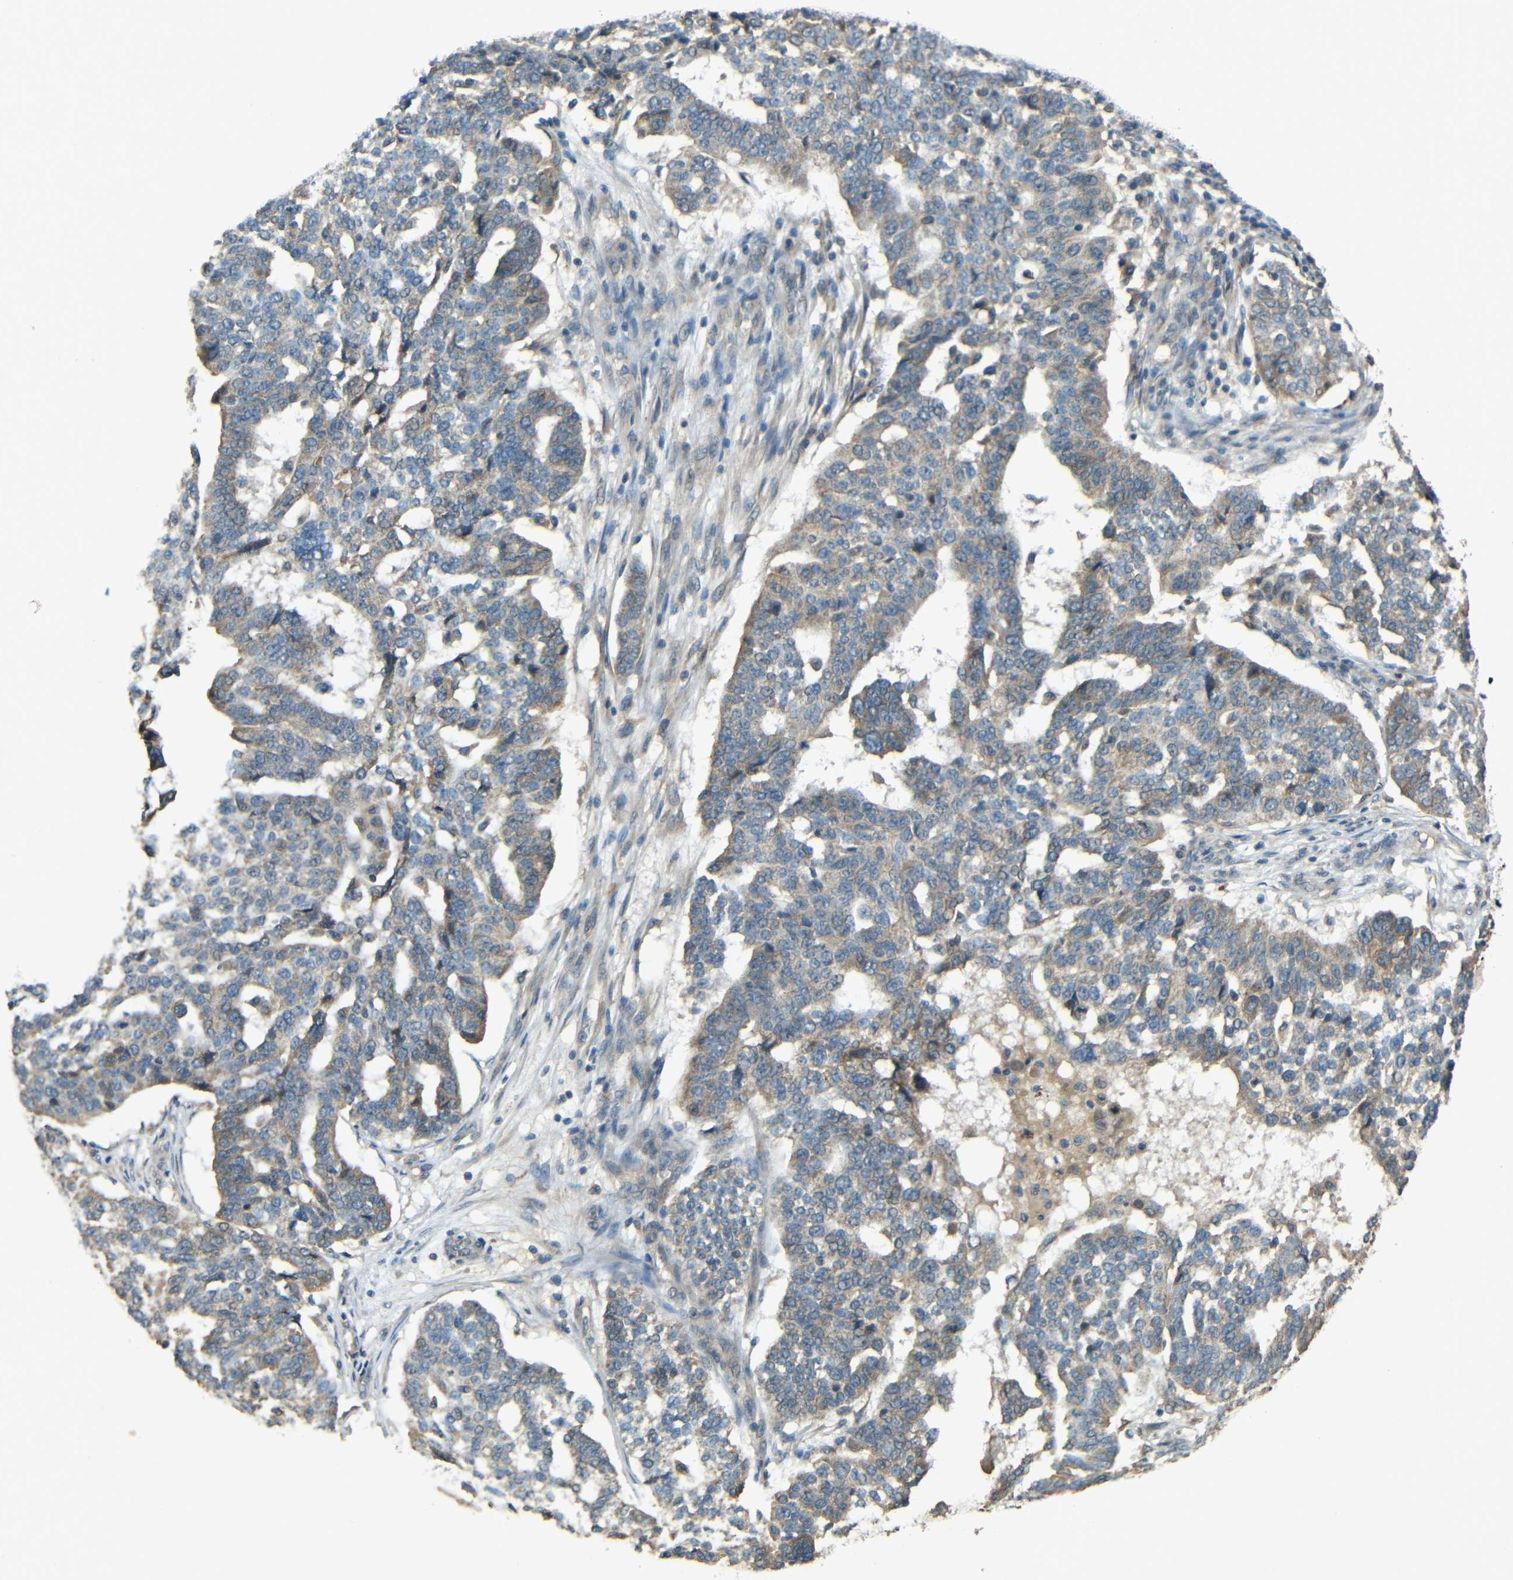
{"staining": {"intensity": "weak", "quantity": "25%-75%", "location": "cytoplasmic/membranous"}, "tissue": "ovarian cancer", "cell_type": "Tumor cells", "image_type": "cancer", "snomed": [{"axis": "morphology", "description": "Cystadenocarcinoma, serous, NOS"}, {"axis": "topography", "description": "Ovary"}], "caption": "Human serous cystadenocarcinoma (ovarian) stained for a protein (brown) reveals weak cytoplasmic/membranous positive positivity in about 25%-75% of tumor cells.", "gene": "ACACA", "patient": {"sex": "female", "age": 59}}